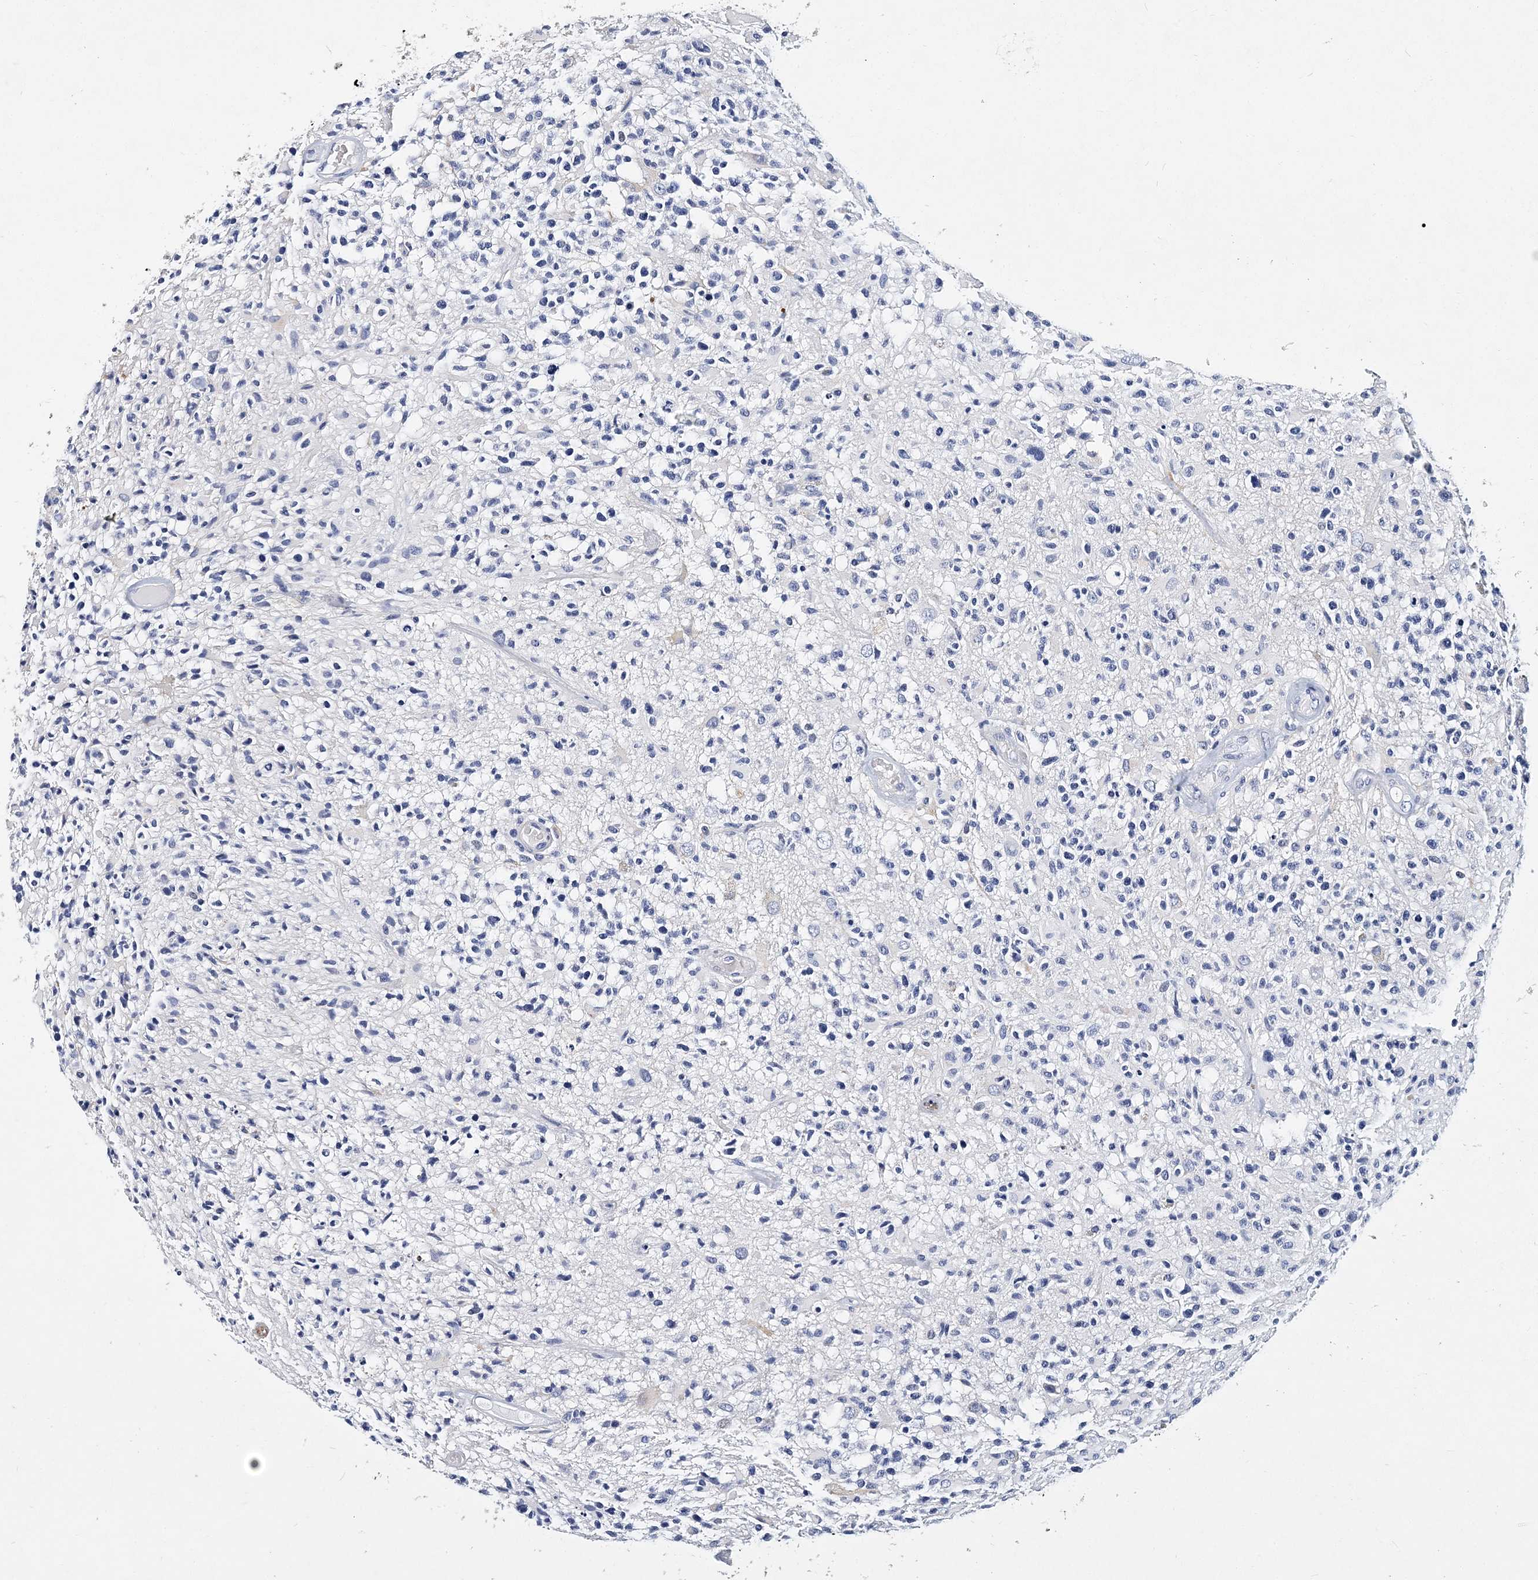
{"staining": {"intensity": "negative", "quantity": "none", "location": "none"}, "tissue": "glioma", "cell_type": "Tumor cells", "image_type": "cancer", "snomed": [{"axis": "morphology", "description": "Glioma, malignant, High grade"}, {"axis": "morphology", "description": "Glioblastoma, NOS"}, {"axis": "topography", "description": "Brain"}], "caption": "This is a photomicrograph of immunohistochemistry (IHC) staining of glioma, which shows no positivity in tumor cells.", "gene": "ITGA2B", "patient": {"sex": "male", "age": 60}}